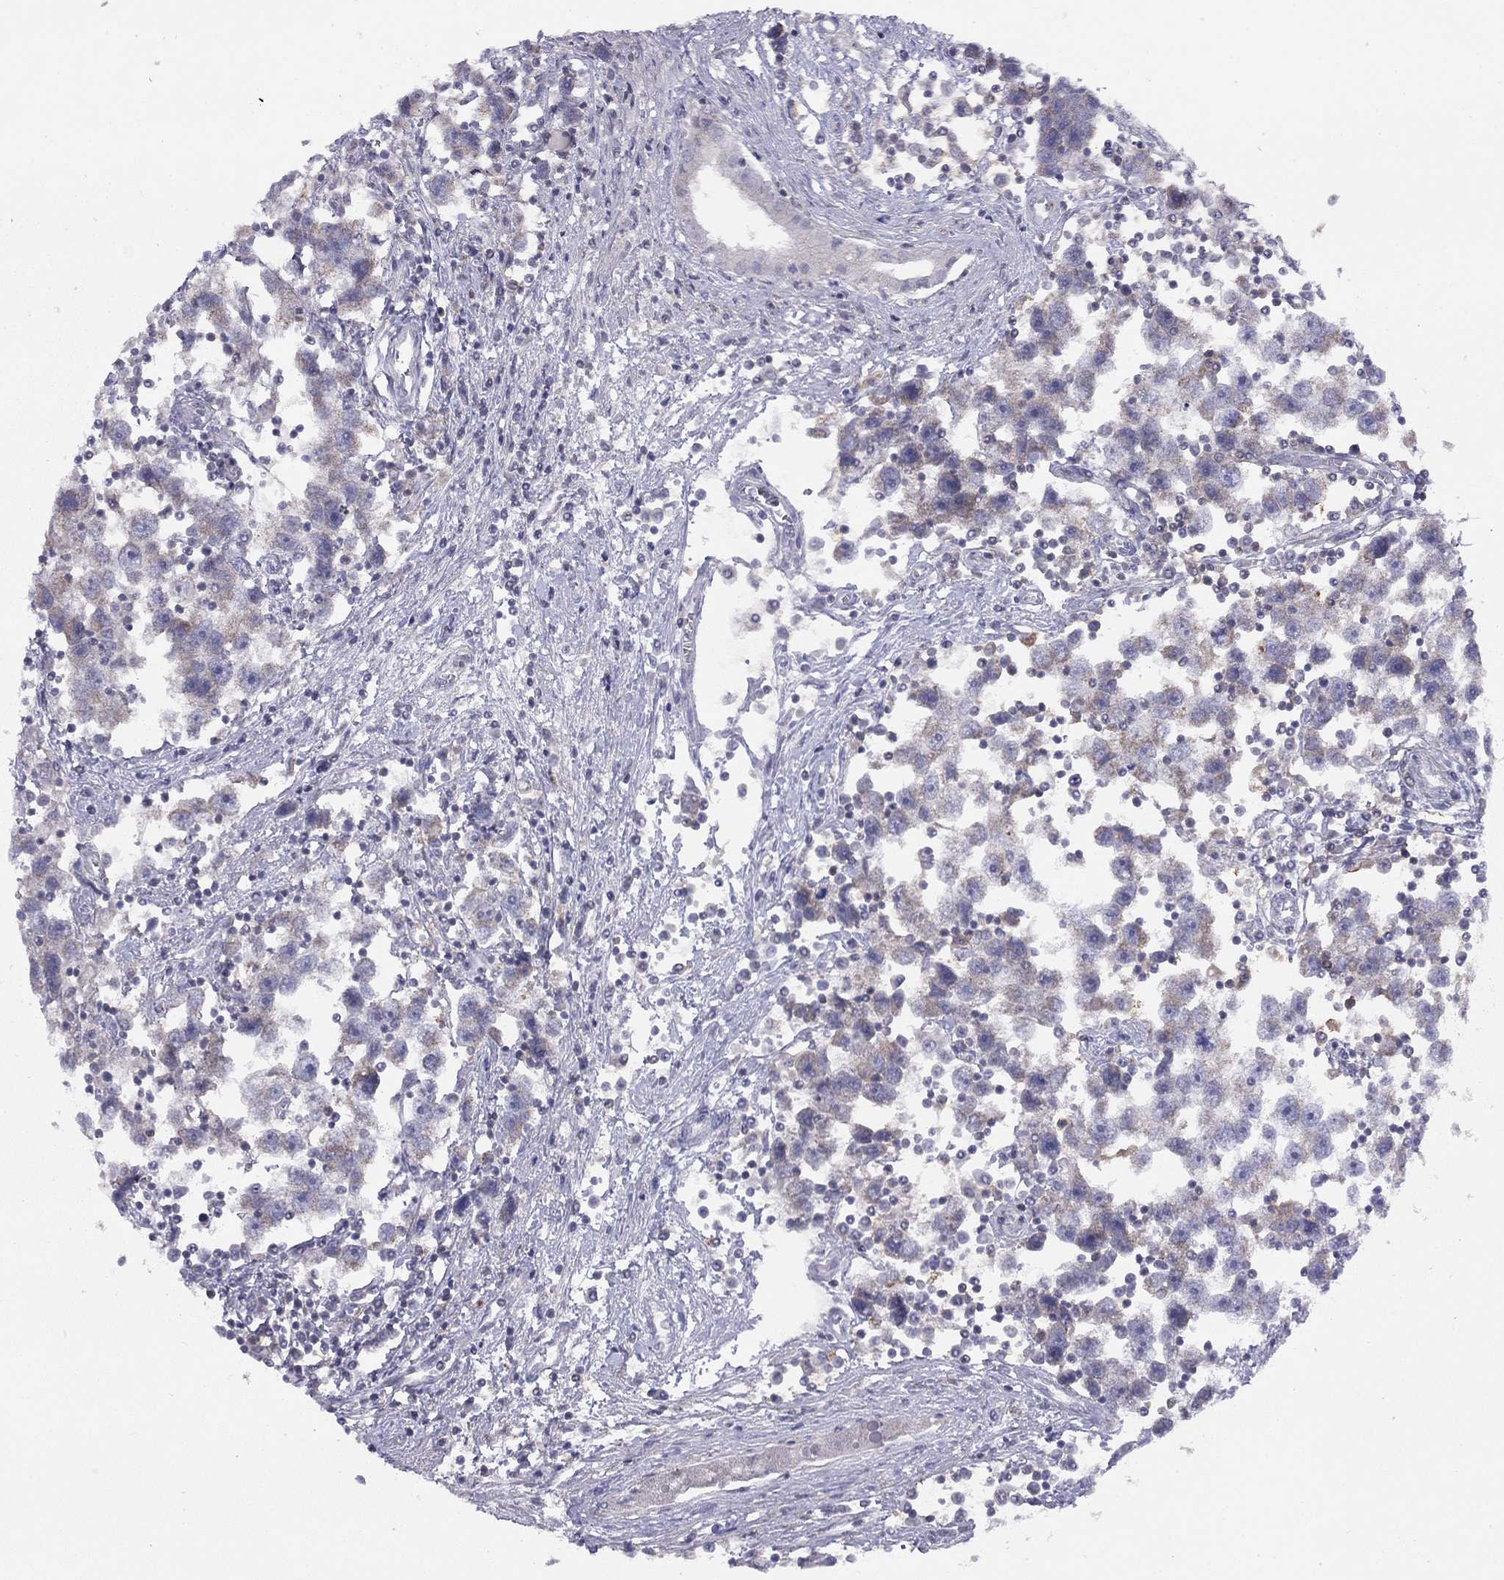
{"staining": {"intensity": "weak", "quantity": "<25%", "location": "cytoplasmic/membranous"}, "tissue": "testis cancer", "cell_type": "Tumor cells", "image_type": "cancer", "snomed": [{"axis": "morphology", "description": "Seminoma, NOS"}, {"axis": "topography", "description": "Testis"}], "caption": "This is an immunohistochemistry (IHC) image of testis seminoma. There is no expression in tumor cells.", "gene": "CITED1", "patient": {"sex": "male", "age": 30}}